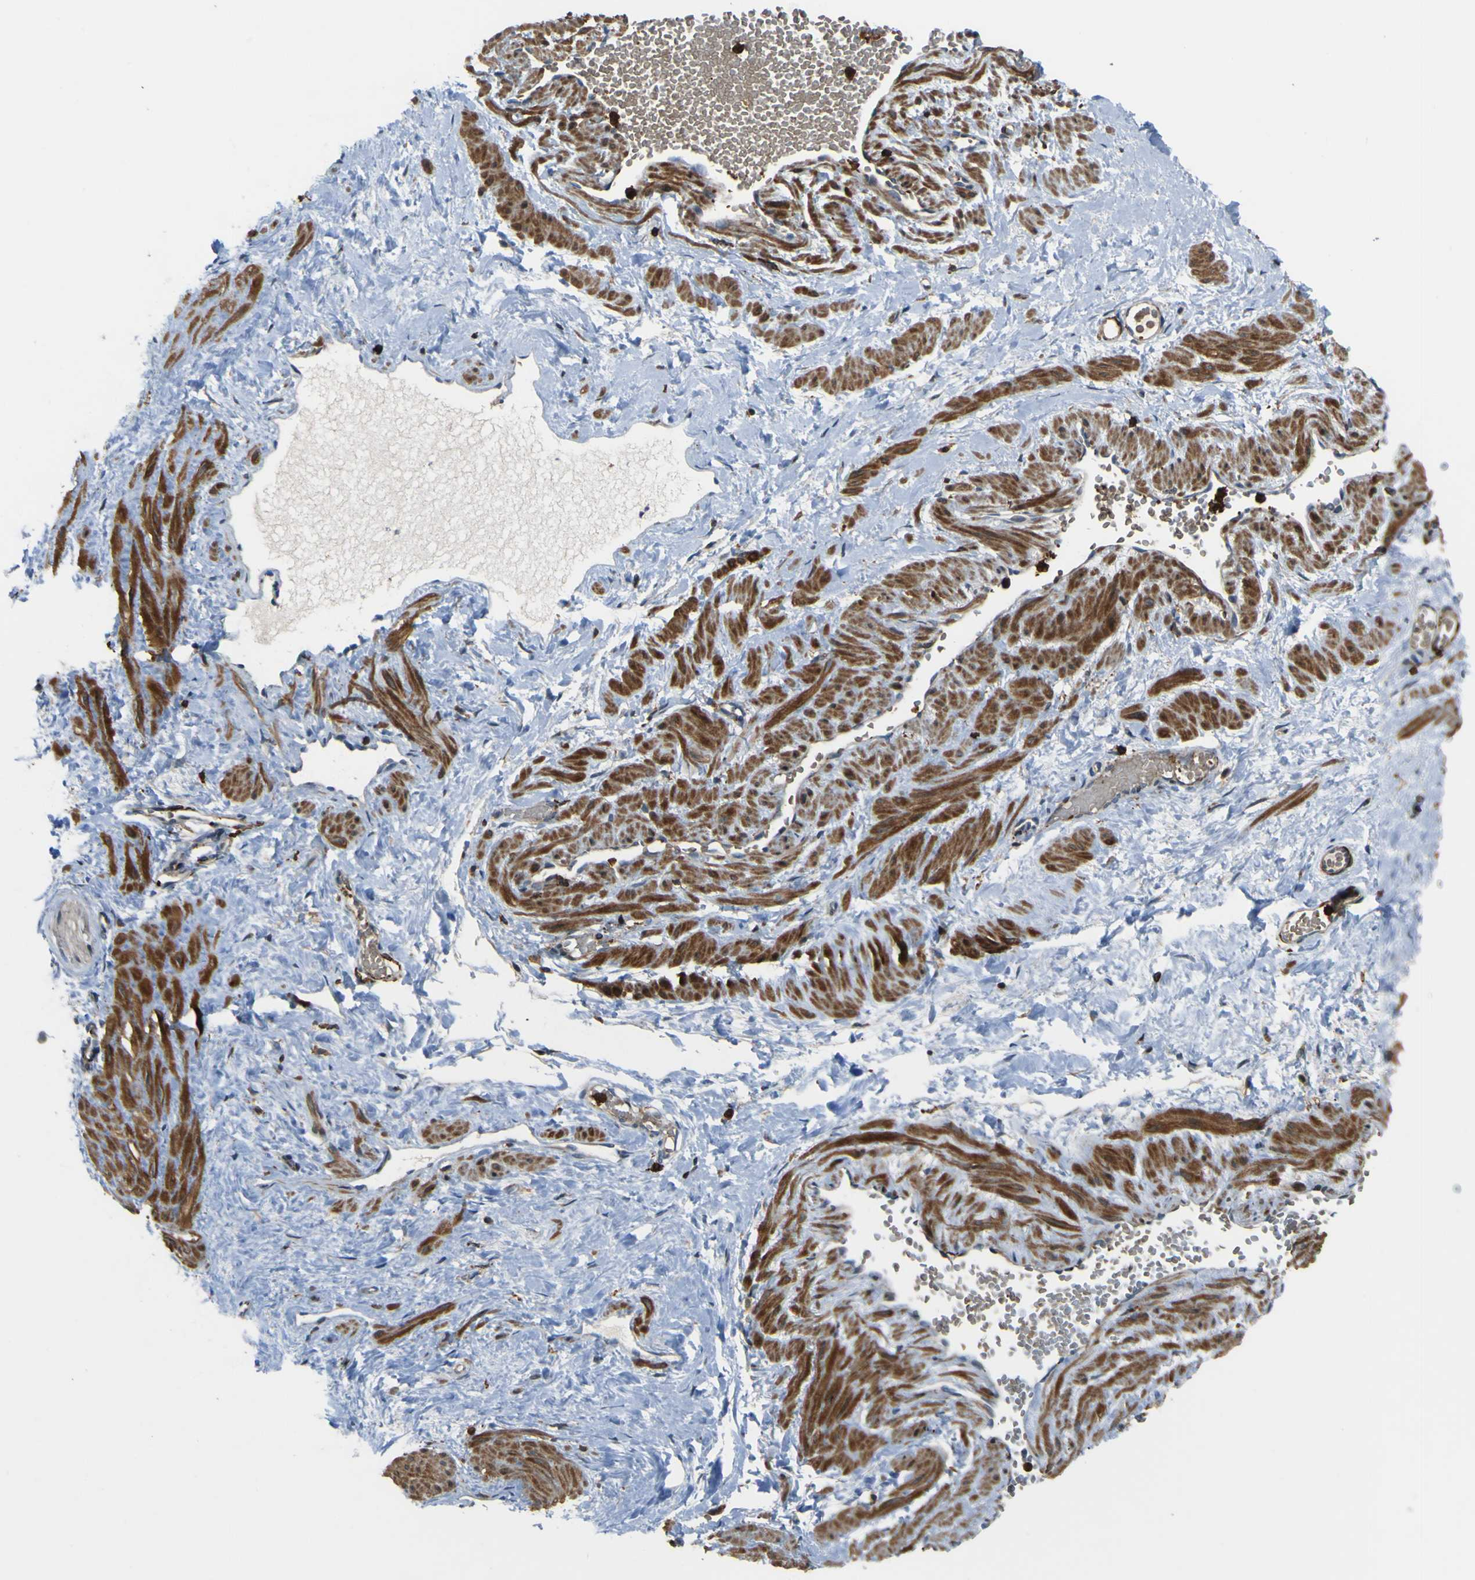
{"staining": {"intensity": "weak", "quantity": "<25%", "location": "cytoplasmic/membranous"}, "tissue": "adipose tissue", "cell_type": "Adipocytes", "image_type": "normal", "snomed": [{"axis": "morphology", "description": "Normal tissue, NOS"}, {"axis": "topography", "description": "Soft tissue"}, {"axis": "topography", "description": "Vascular tissue"}], "caption": "High magnification brightfield microscopy of benign adipose tissue stained with DAB (brown) and counterstained with hematoxylin (blue): adipocytes show no significant expression. (Stains: DAB (3,3'-diaminobenzidine) IHC with hematoxylin counter stain, Microscopy: brightfield microscopy at high magnification).", "gene": "PCDHB5", "patient": {"sex": "female", "age": 35}}